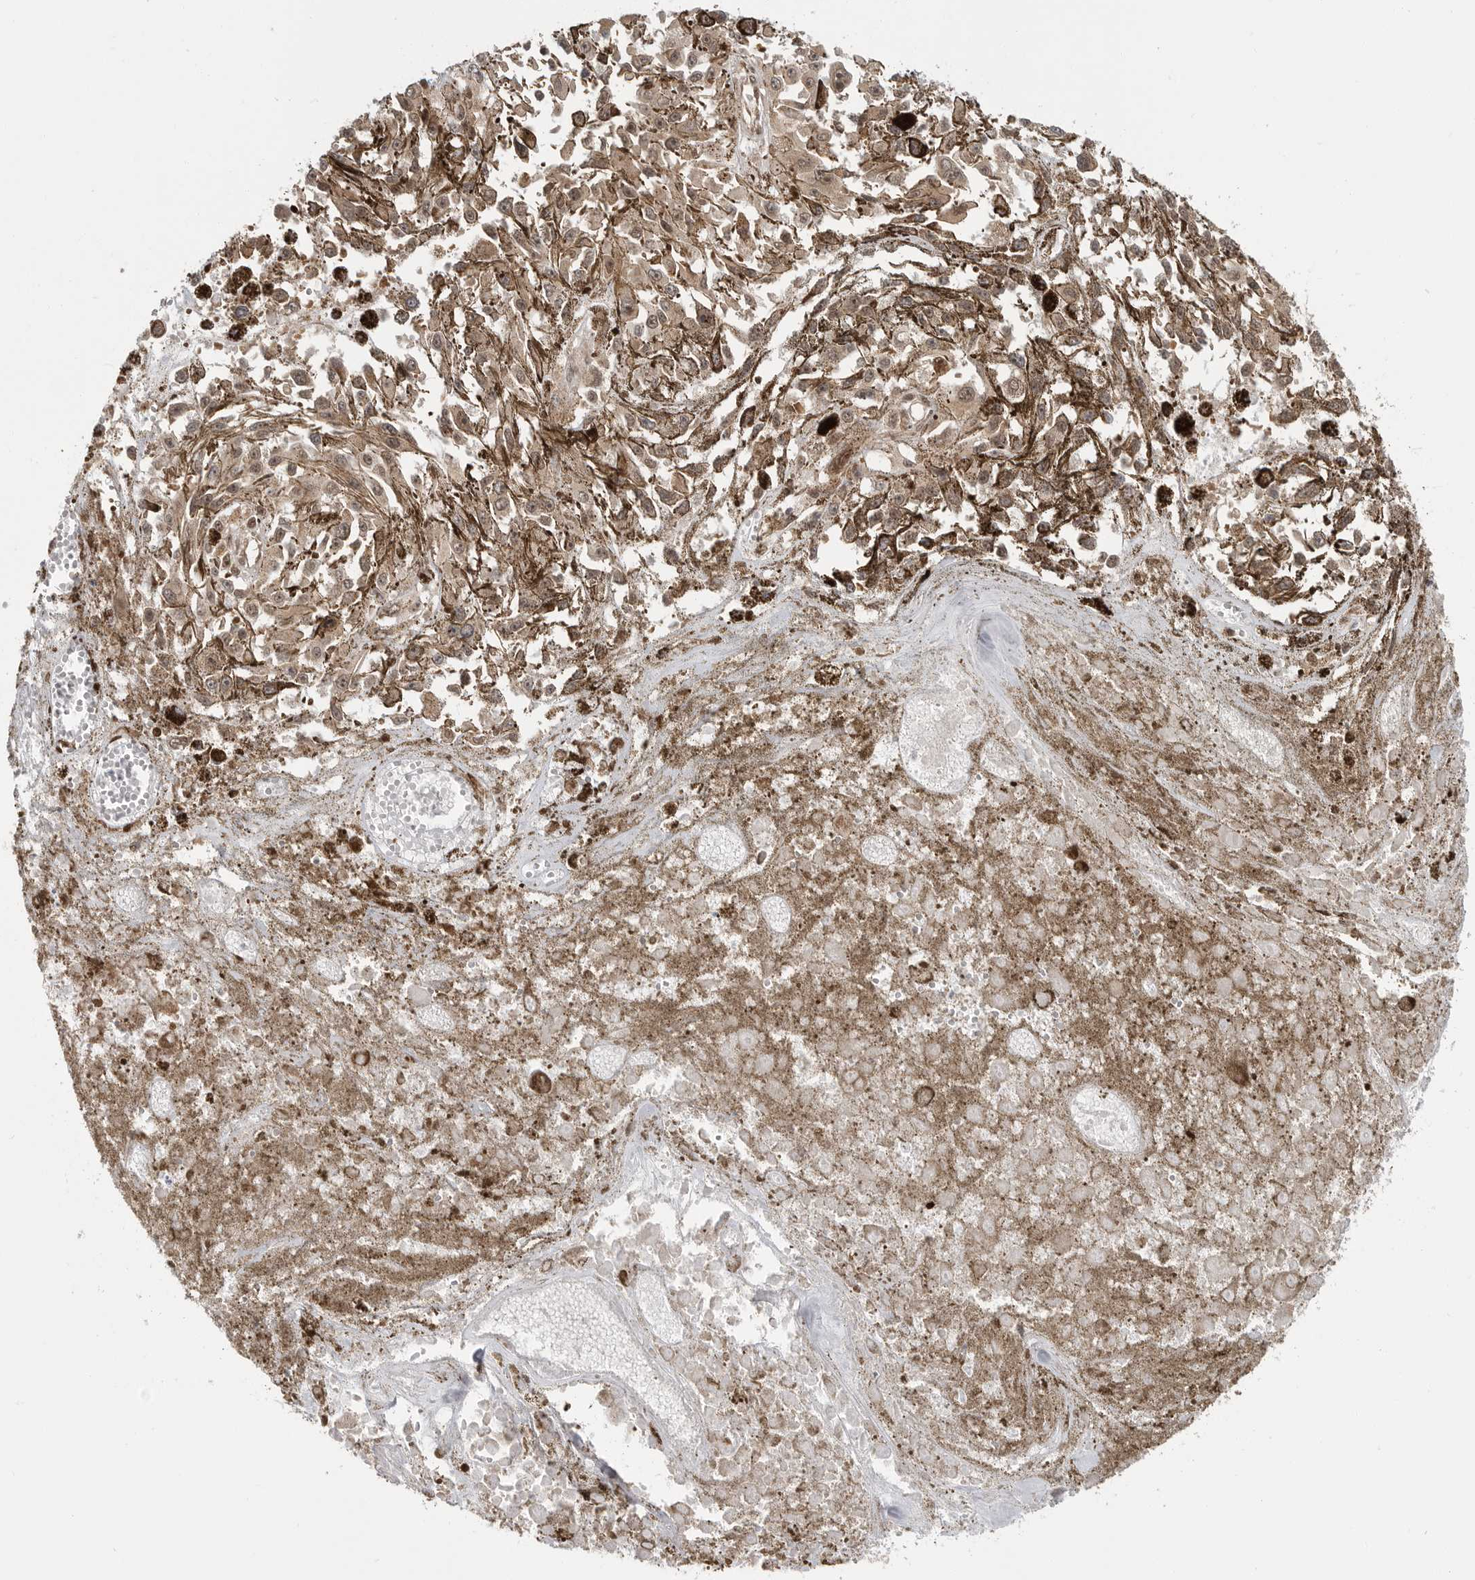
{"staining": {"intensity": "weak", "quantity": ">75%", "location": "cytoplasmic/membranous,nuclear"}, "tissue": "melanoma", "cell_type": "Tumor cells", "image_type": "cancer", "snomed": [{"axis": "morphology", "description": "Malignant melanoma, Metastatic site"}, {"axis": "topography", "description": "Lymph node"}], "caption": "Immunohistochemical staining of malignant melanoma (metastatic site) exhibits low levels of weak cytoplasmic/membranous and nuclear staining in about >75% of tumor cells.", "gene": "SZRD1", "patient": {"sex": "male", "age": 59}}